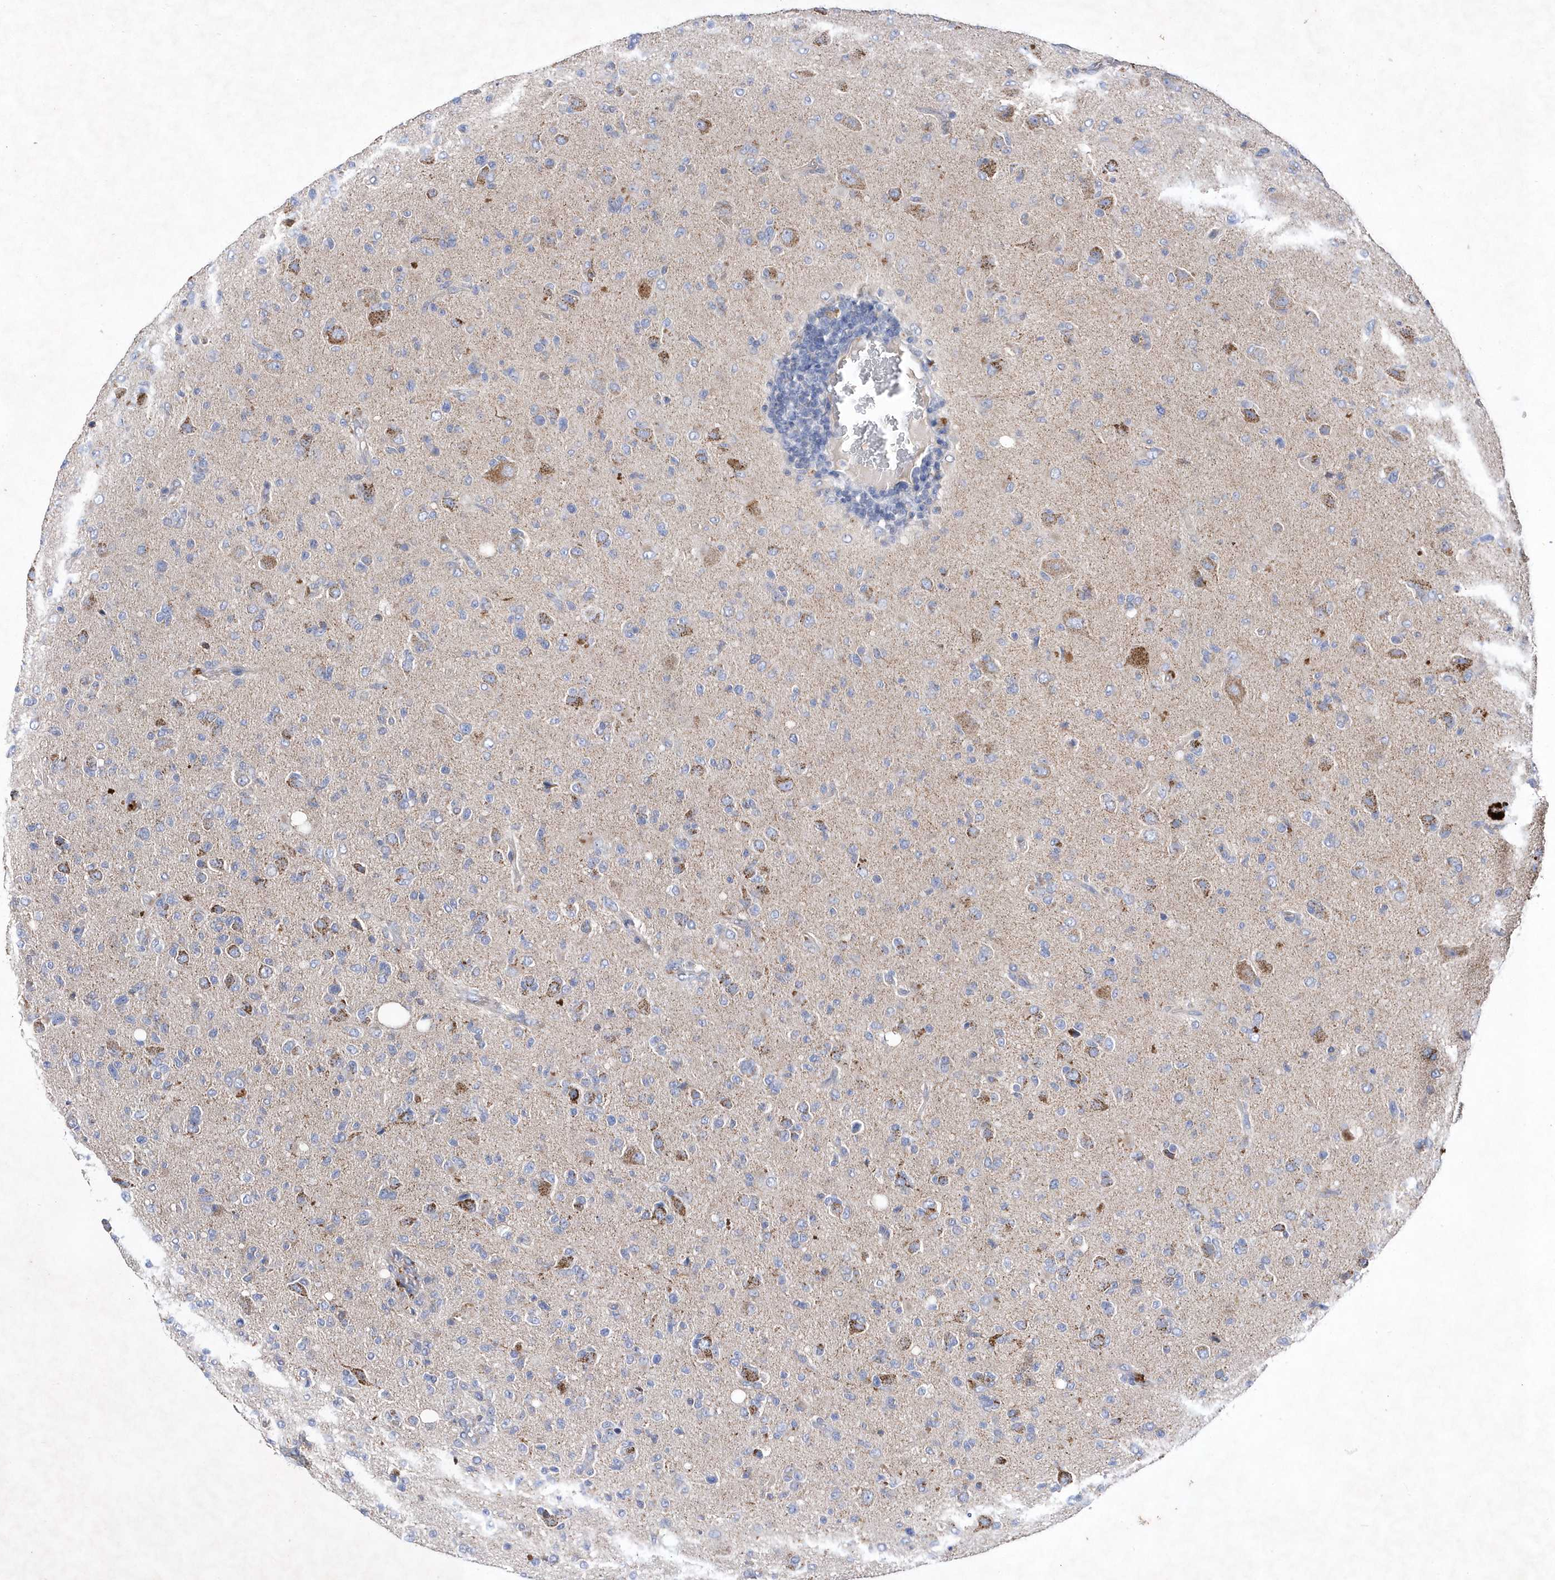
{"staining": {"intensity": "negative", "quantity": "none", "location": "none"}, "tissue": "glioma", "cell_type": "Tumor cells", "image_type": "cancer", "snomed": [{"axis": "morphology", "description": "Glioma, malignant, High grade"}, {"axis": "topography", "description": "Brain"}], "caption": "DAB (3,3'-diaminobenzidine) immunohistochemical staining of human malignant glioma (high-grade) reveals no significant staining in tumor cells.", "gene": "METTL8", "patient": {"sex": "female", "age": 57}}